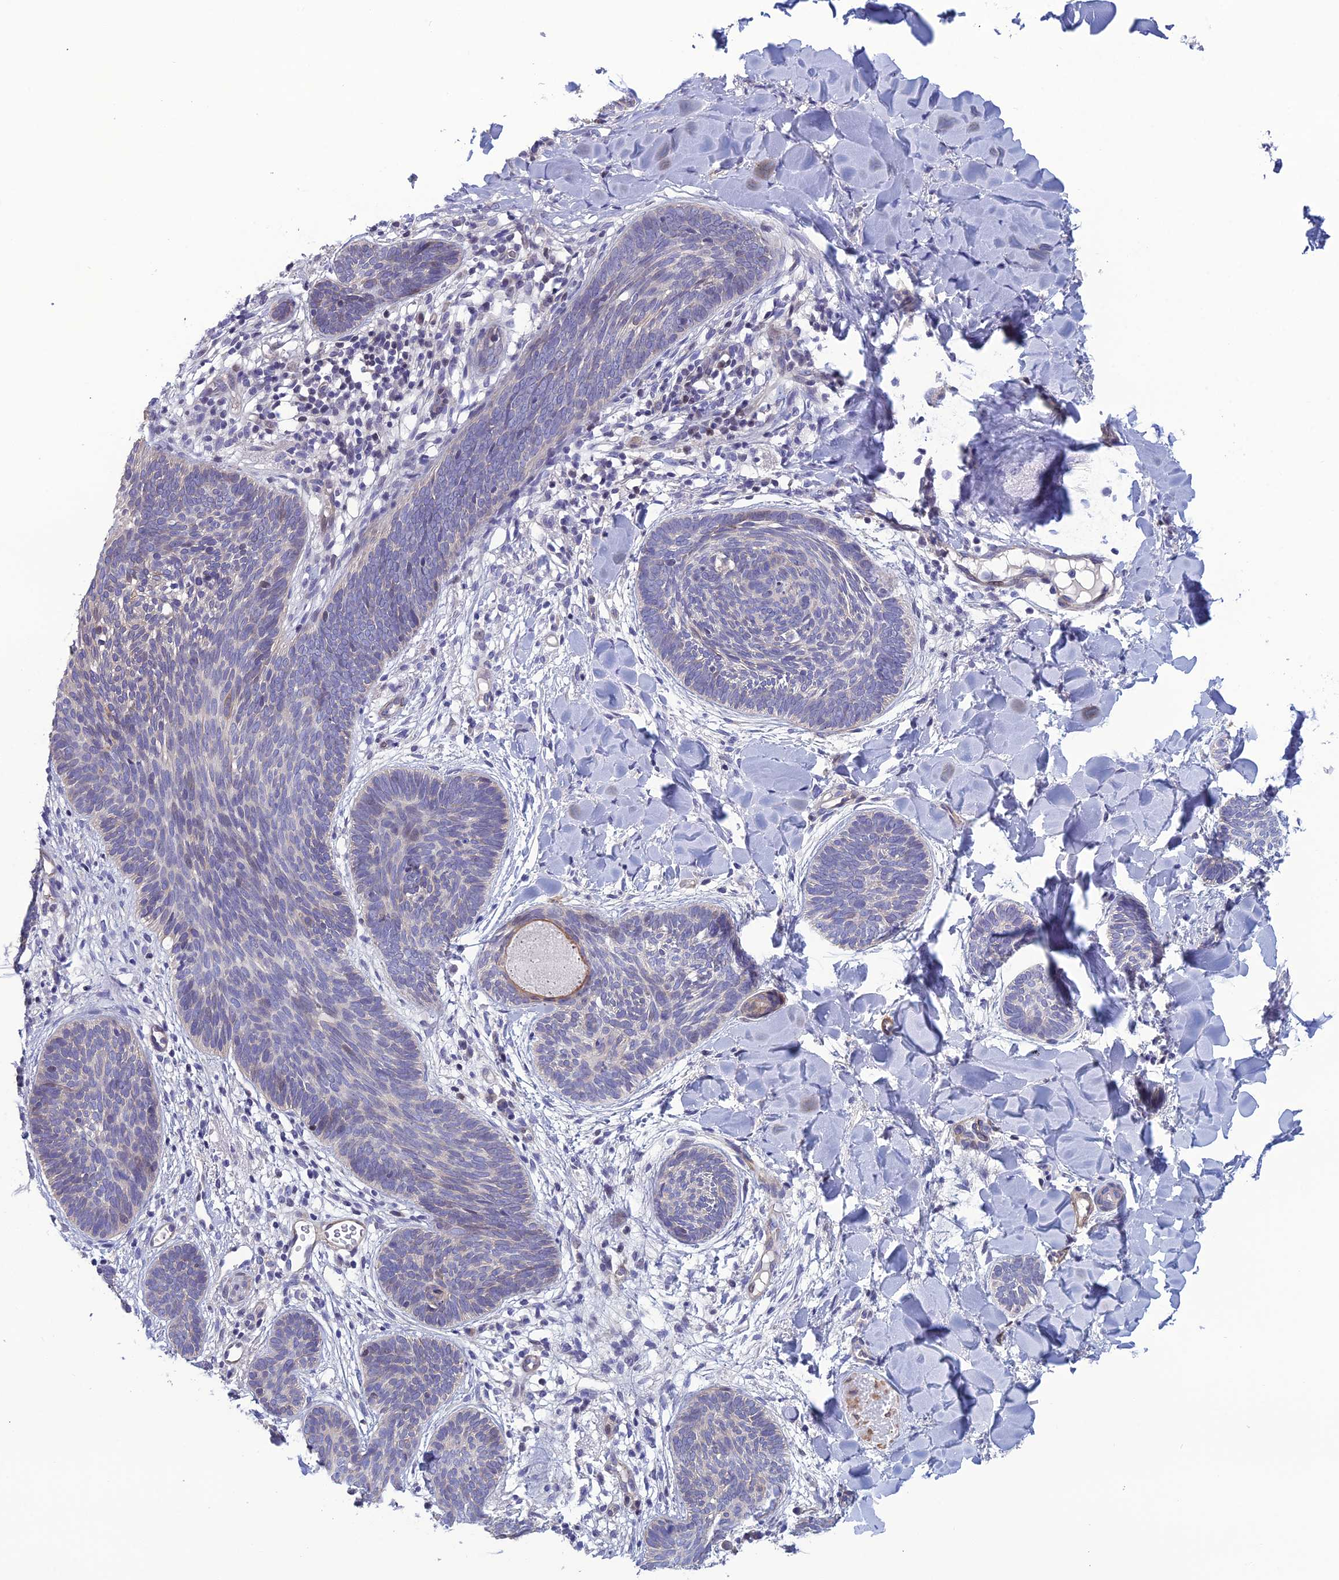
{"staining": {"intensity": "negative", "quantity": "none", "location": "none"}, "tissue": "skin cancer", "cell_type": "Tumor cells", "image_type": "cancer", "snomed": [{"axis": "morphology", "description": "Basal cell carcinoma"}, {"axis": "topography", "description": "Skin"}], "caption": "Photomicrograph shows no protein staining in tumor cells of basal cell carcinoma (skin) tissue. (IHC, brightfield microscopy, high magnification).", "gene": "LZTS2", "patient": {"sex": "female", "age": 81}}